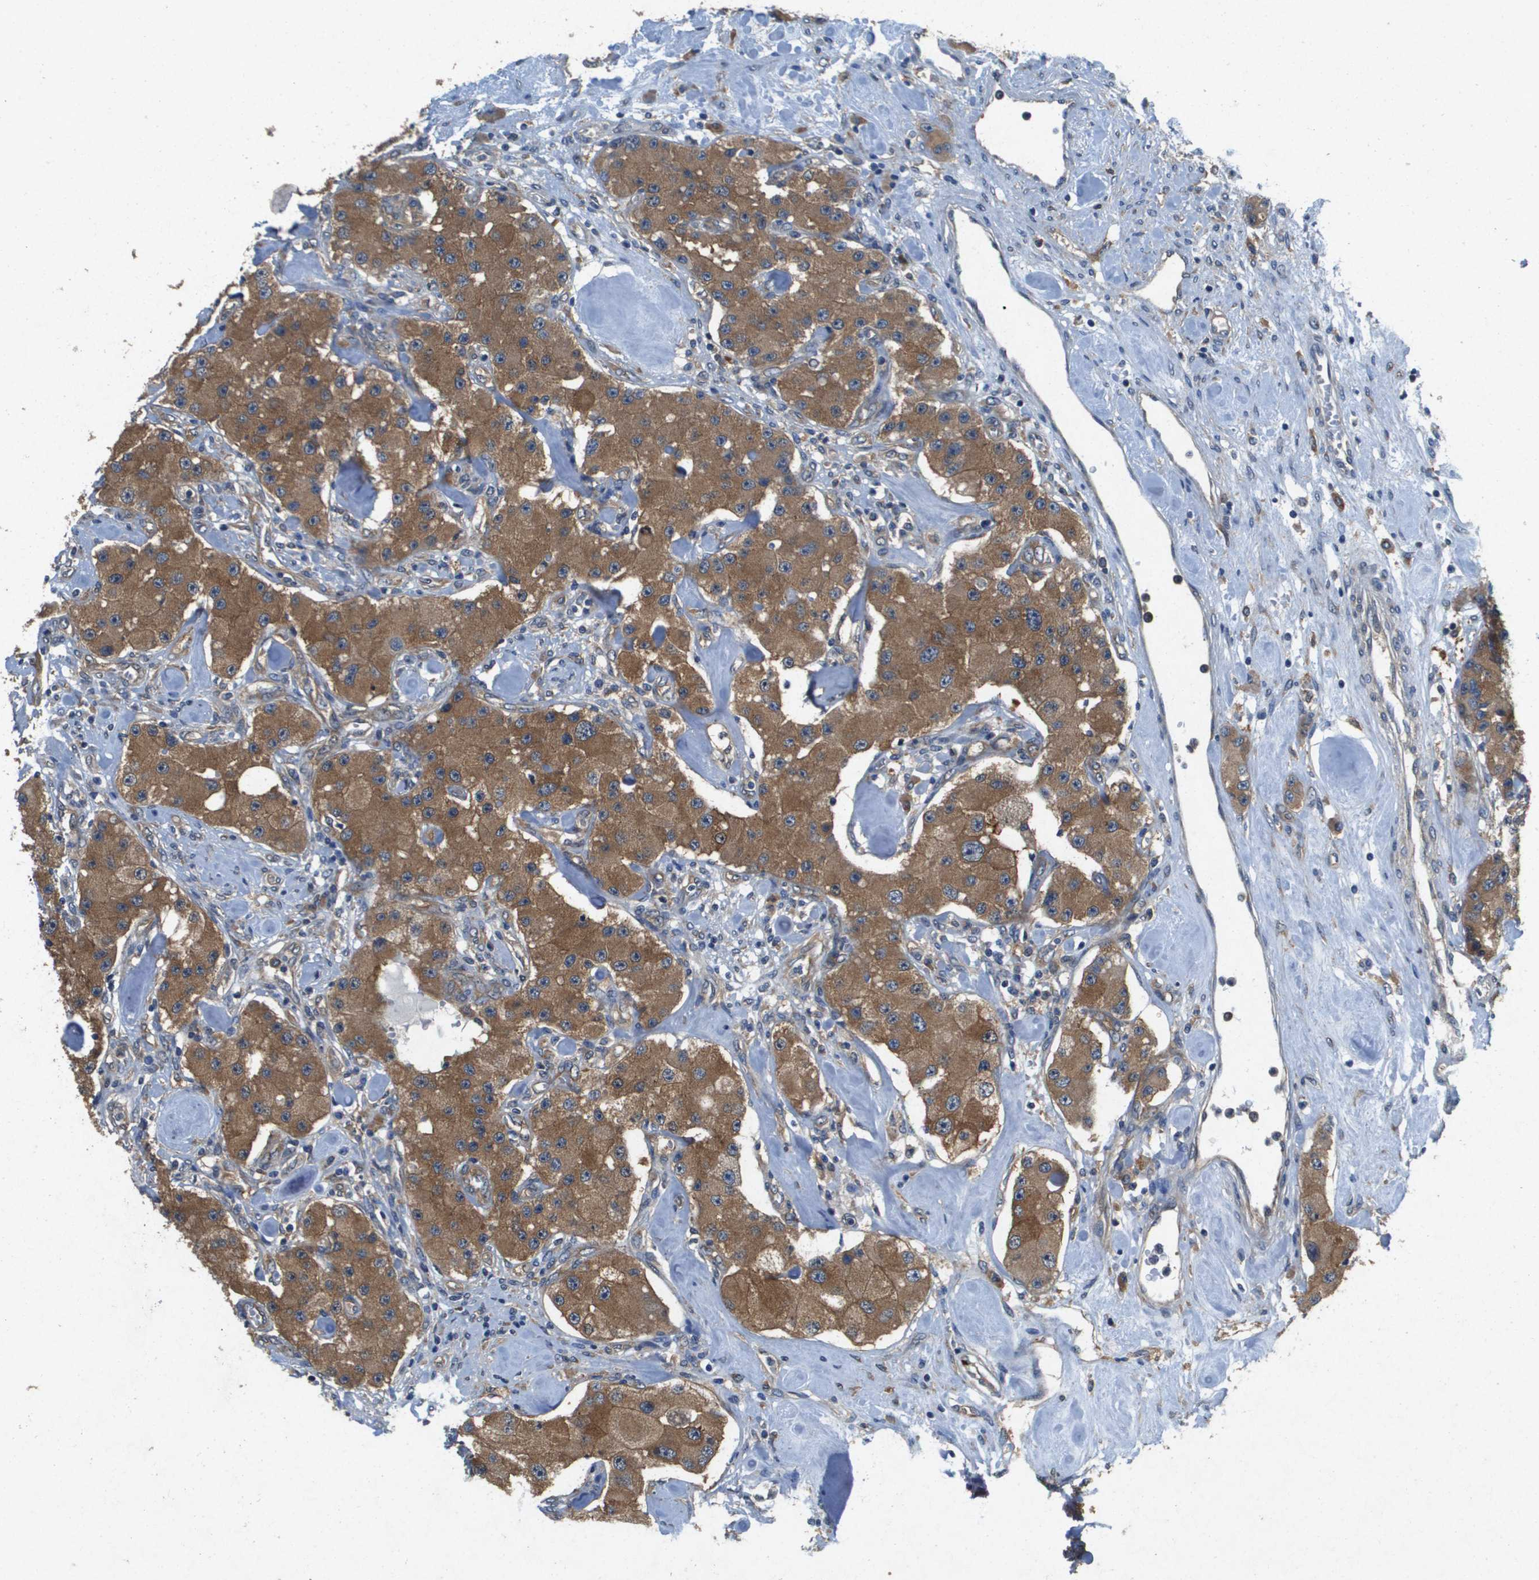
{"staining": {"intensity": "moderate", "quantity": ">75%", "location": "cytoplasmic/membranous"}, "tissue": "carcinoid", "cell_type": "Tumor cells", "image_type": "cancer", "snomed": [{"axis": "morphology", "description": "Carcinoid, malignant, NOS"}, {"axis": "topography", "description": "Pancreas"}], "caption": "Immunohistochemical staining of human carcinoid exhibits medium levels of moderate cytoplasmic/membranous protein staining in about >75% of tumor cells. (DAB IHC, brown staining for protein, blue staining for nuclei).", "gene": "PTPRT", "patient": {"sex": "male", "age": 41}}